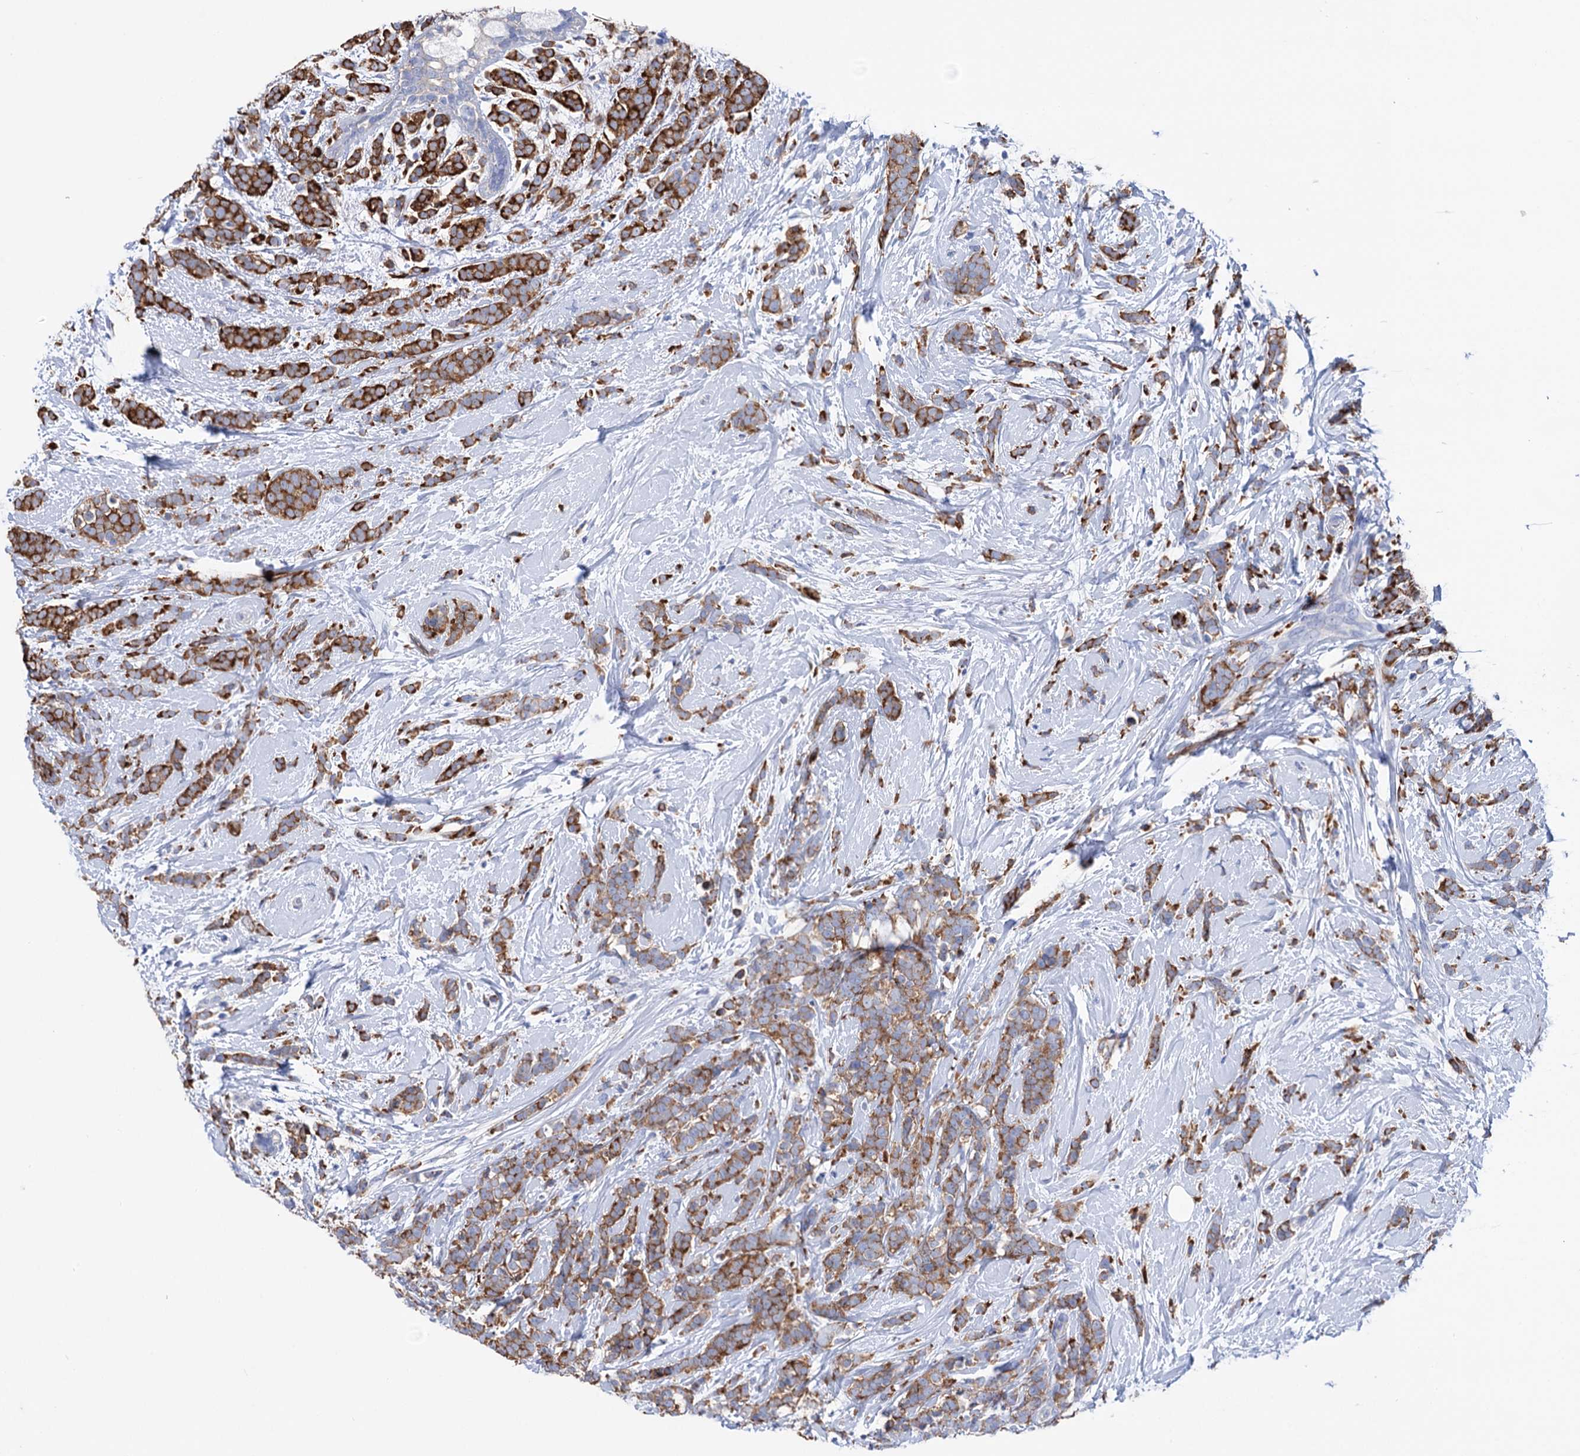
{"staining": {"intensity": "strong", "quantity": ">75%", "location": "cytoplasmic/membranous"}, "tissue": "breast cancer", "cell_type": "Tumor cells", "image_type": "cancer", "snomed": [{"axis": "morphology", "description": "Lobular carcinoma"}, {"axis": "topography", "description": "Breast"}], "caption": "Immunohistochemistry of breast cancer reveals high levels of strong cytoplasmic/membranous staining in approximately >75% of tumor cells.", "gene": "BBS4", "patient": {"sex": "female", "age": 58}}